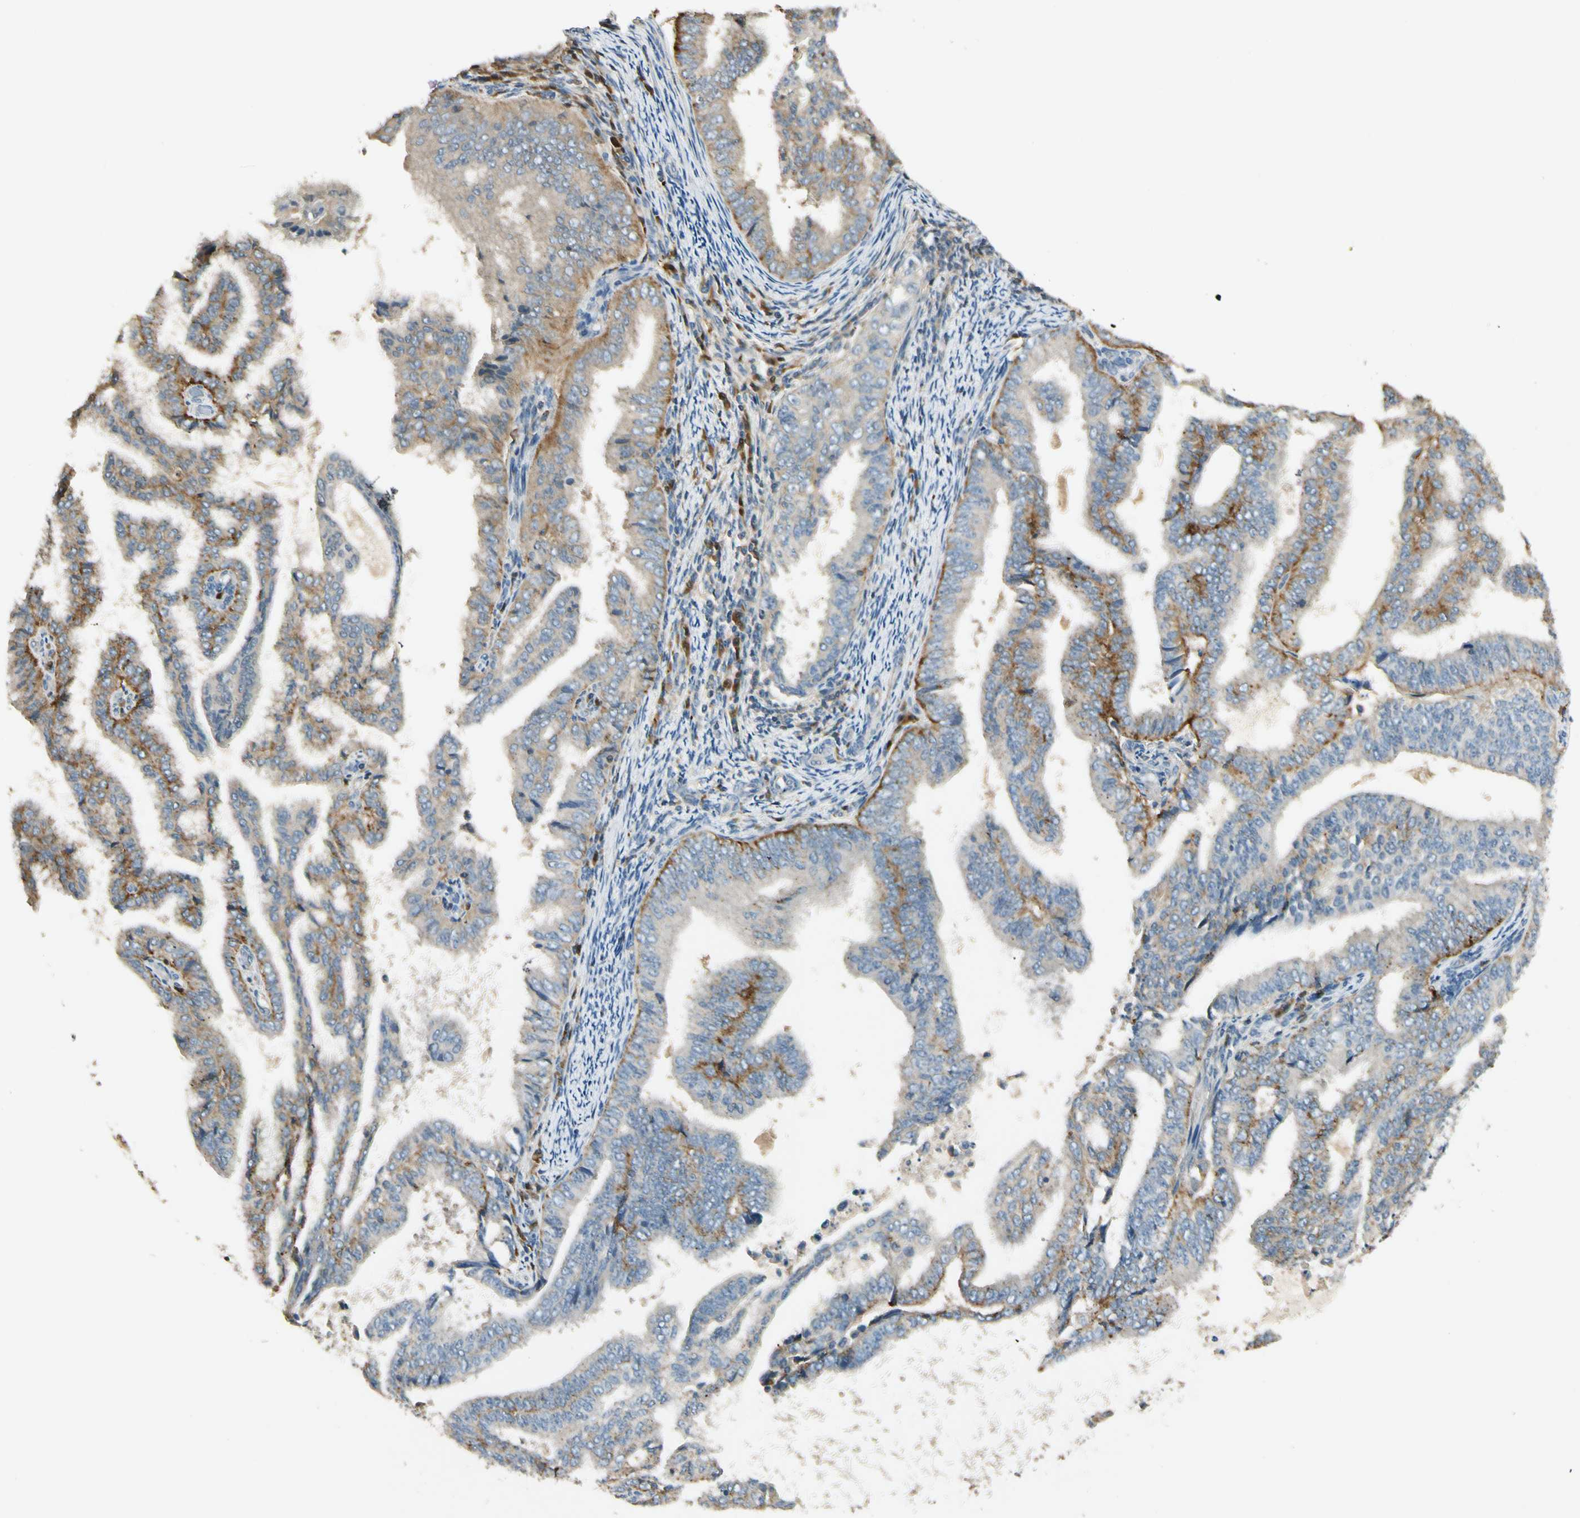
{"staining": {"intensity": "moderate", "quantity": ">75%", "location": "cytoplasmic/membranous"}, "tissue": "endometrial cancer", "cell_type": "Tumor cells", "image_type": "cancer", "snomed": [{"axis": "morphology", "description": "Adenocarcinoma, NOS"}, {"axis": "topography", "description": "Endometrium"}], "caption": "There is medium levels of moderate cytoplasmic/membranous staining in tumor cells of endometrial cancer, as demonstrated by immunohistochemical staining (brown color).", "gene": "PLXNA1", "patient": {"sex": "female", "age": 58}}